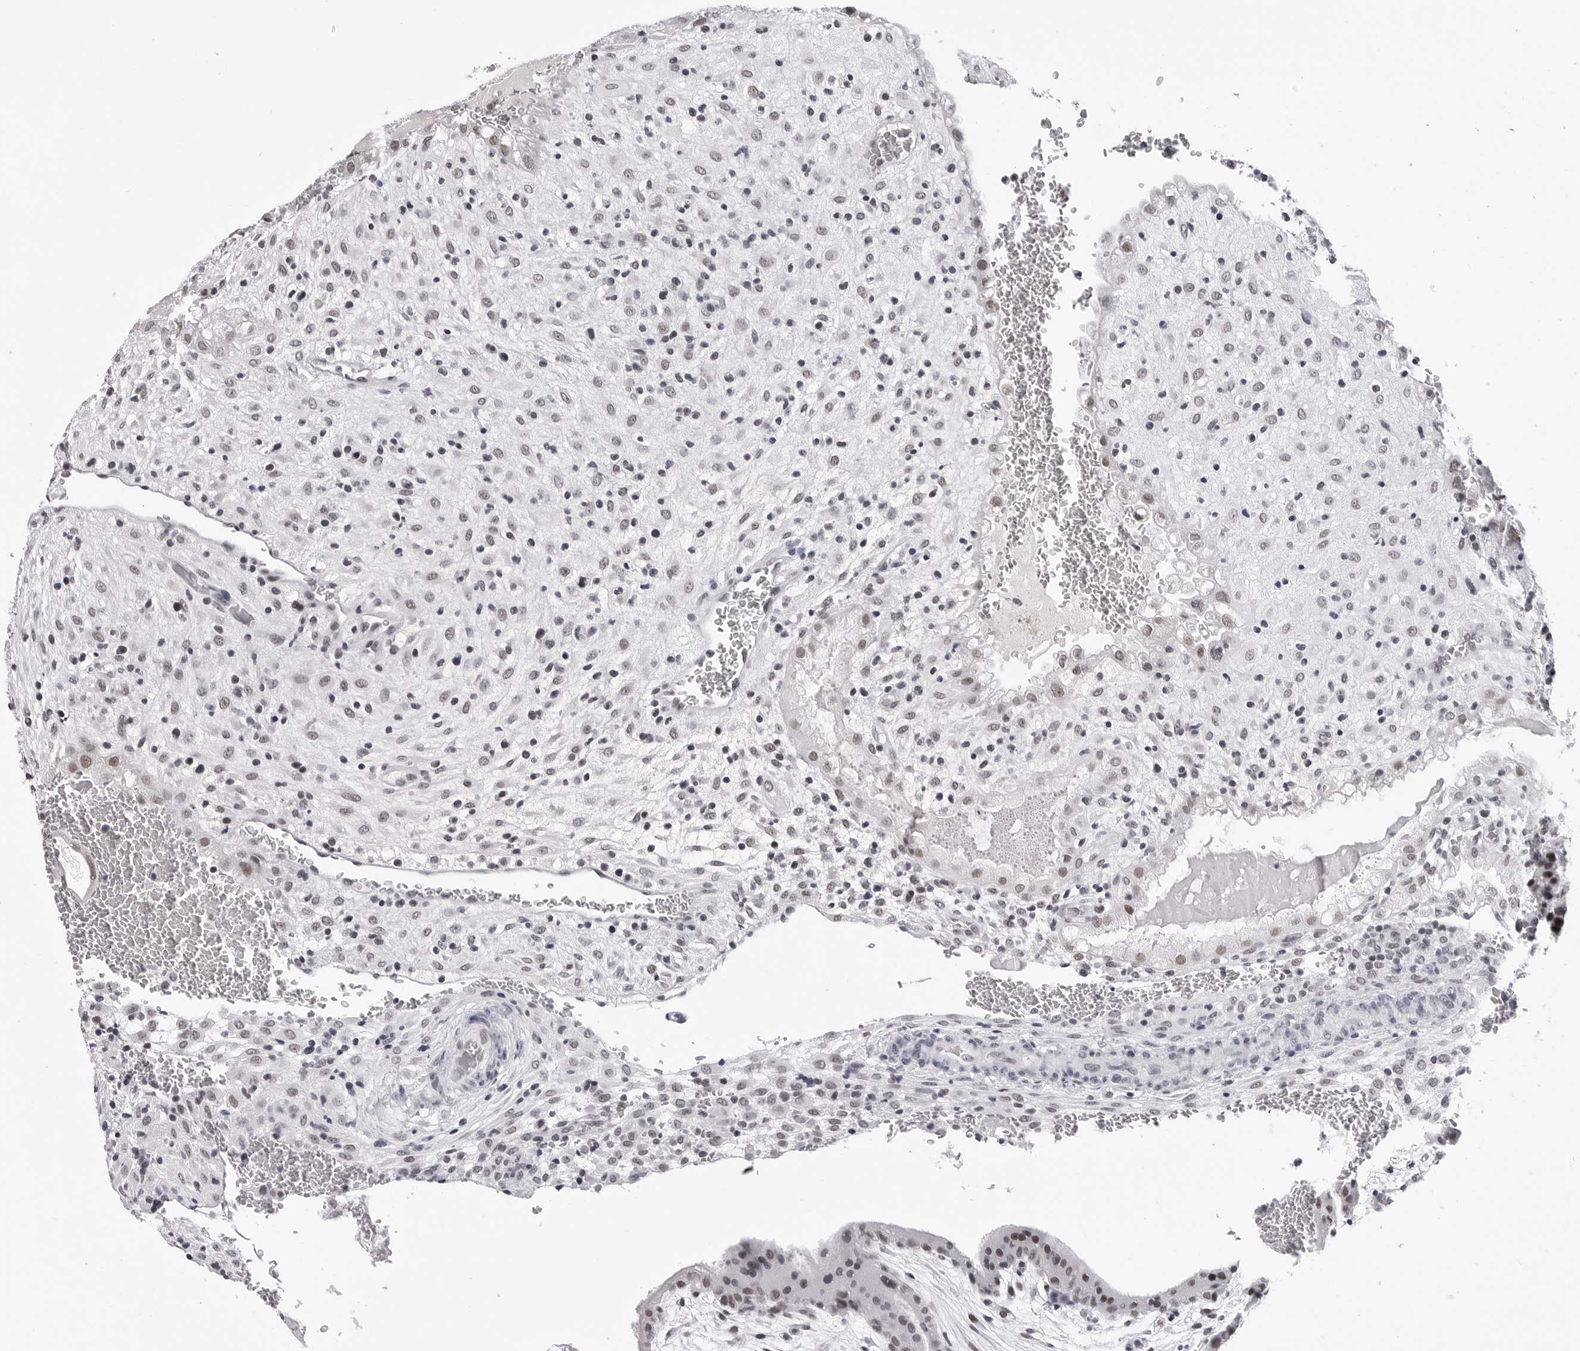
{"staining": {"intensity": "weak", "quantity": "25%-75%", "location": "nuclear"}, "tissue": "placenta", "cell_type": "Decidual cells", "image_type": "normal", "snomed": [{"axis": "morphology", "description": "Normal tissue, NOS"}, {"axis": "topography", "description": "Placenta"}], "caption": "Protein expression analysis of normal placenta displays weak nuclear staining in approximately 25%-75% of decidual cells. The staining was performed using DAB (3,3'-diaminobenzidine), with brown indicating positive protein expression. Nuclei are stained blue with hematoxylin.", "gene": "SF3B4", "patient": {"sex": "female", "age": 35}}